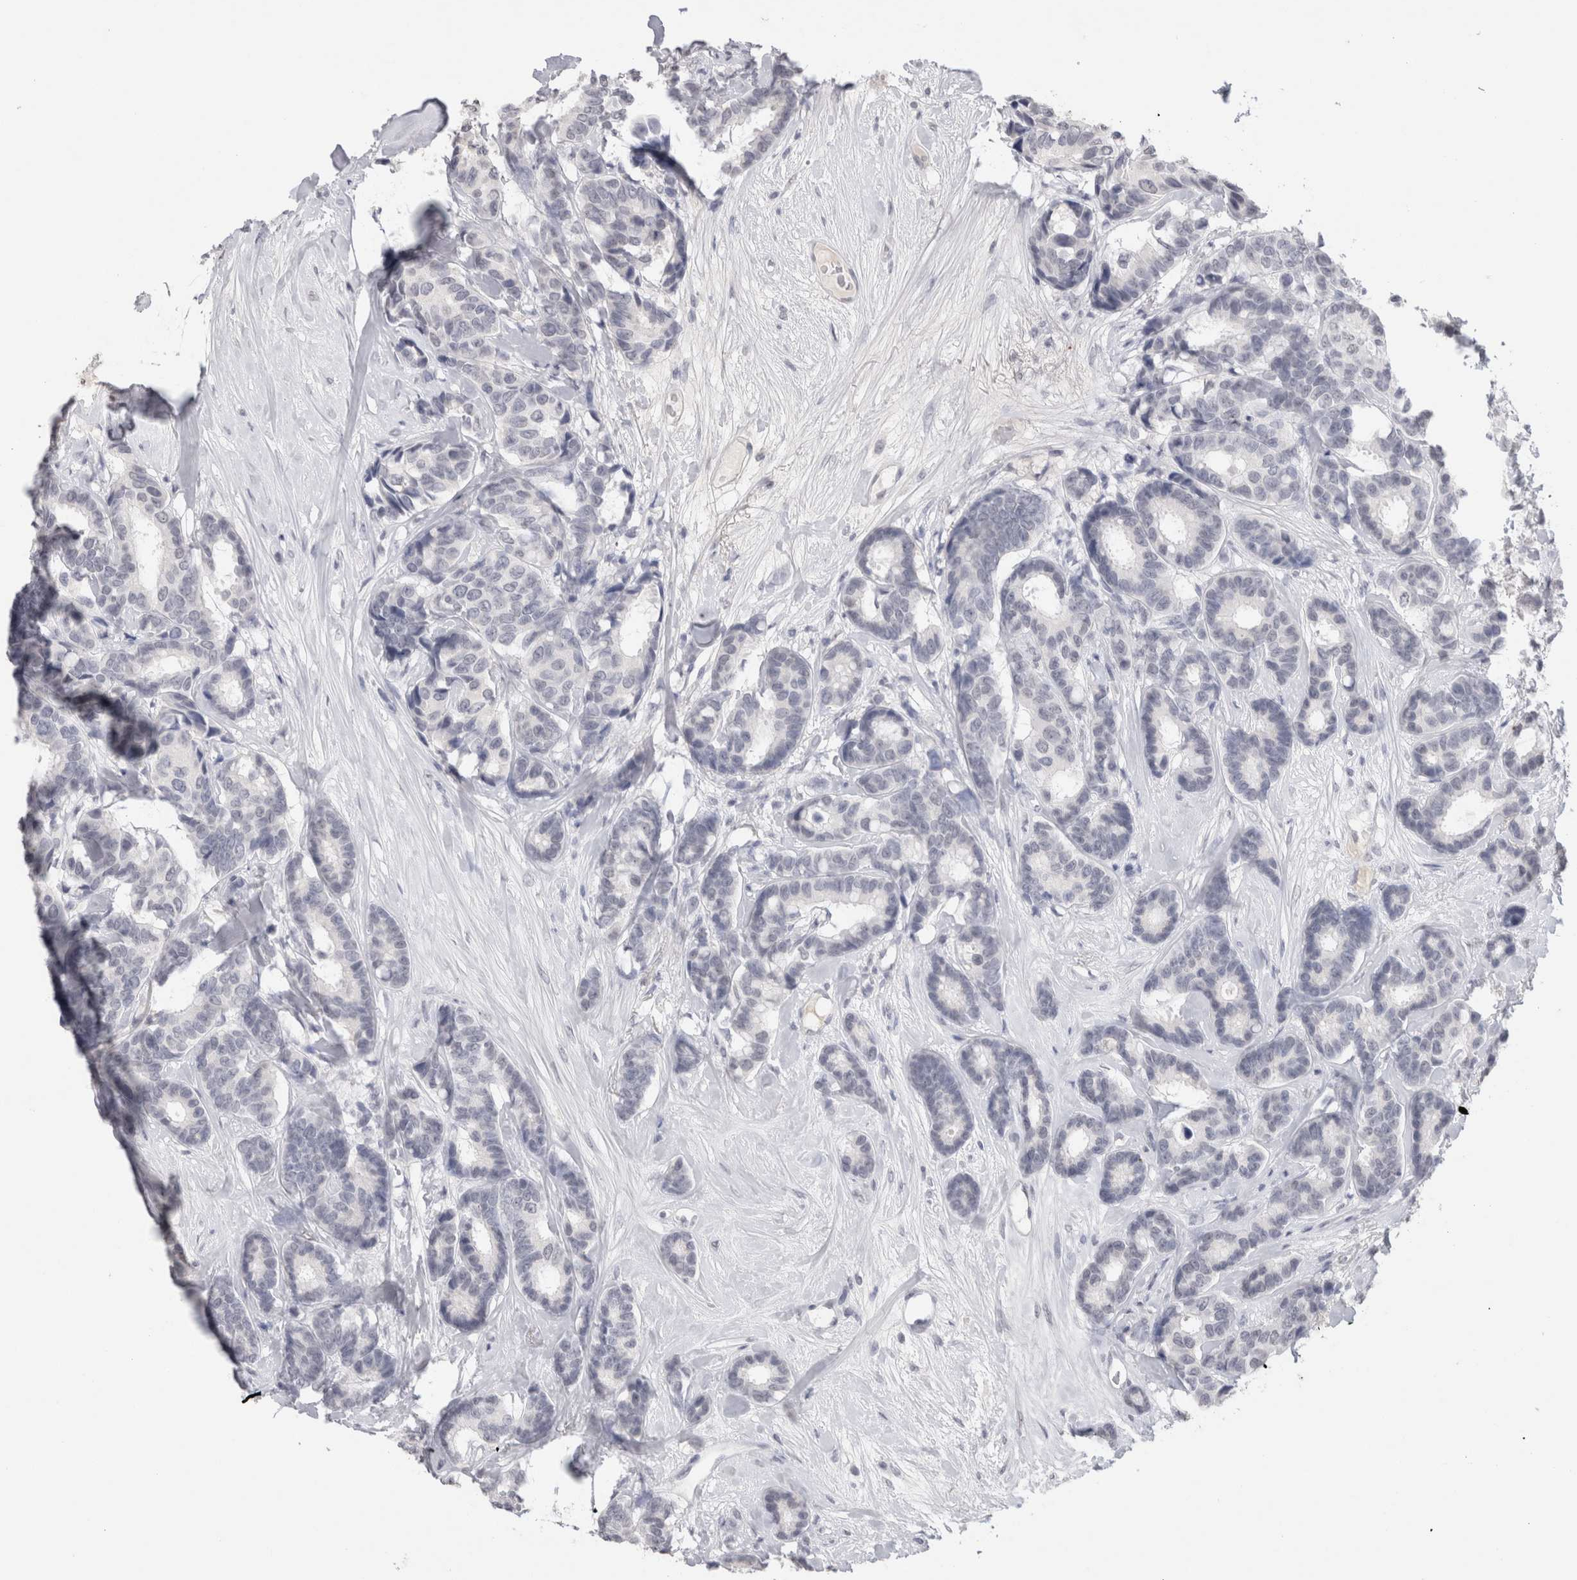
{"staining": {"intensity": "negative", "quantity": "none", "location": "none"}, "tissue": "breast cancer", "cell_type": "Tumor cells", "image_type": "cancer", "snomed": [{"axis": "morphology", "description": "Duct carcinoma"}, {"axis": "topography", "description": "Breast"}], "caption": "Intraductal carcinoma (breast) stained for a protein using immunohistochemistry (IHC) shows no positivity tumor cells.", "gene": "CADM3", "patient": {"sex": "female", "age": 87}}